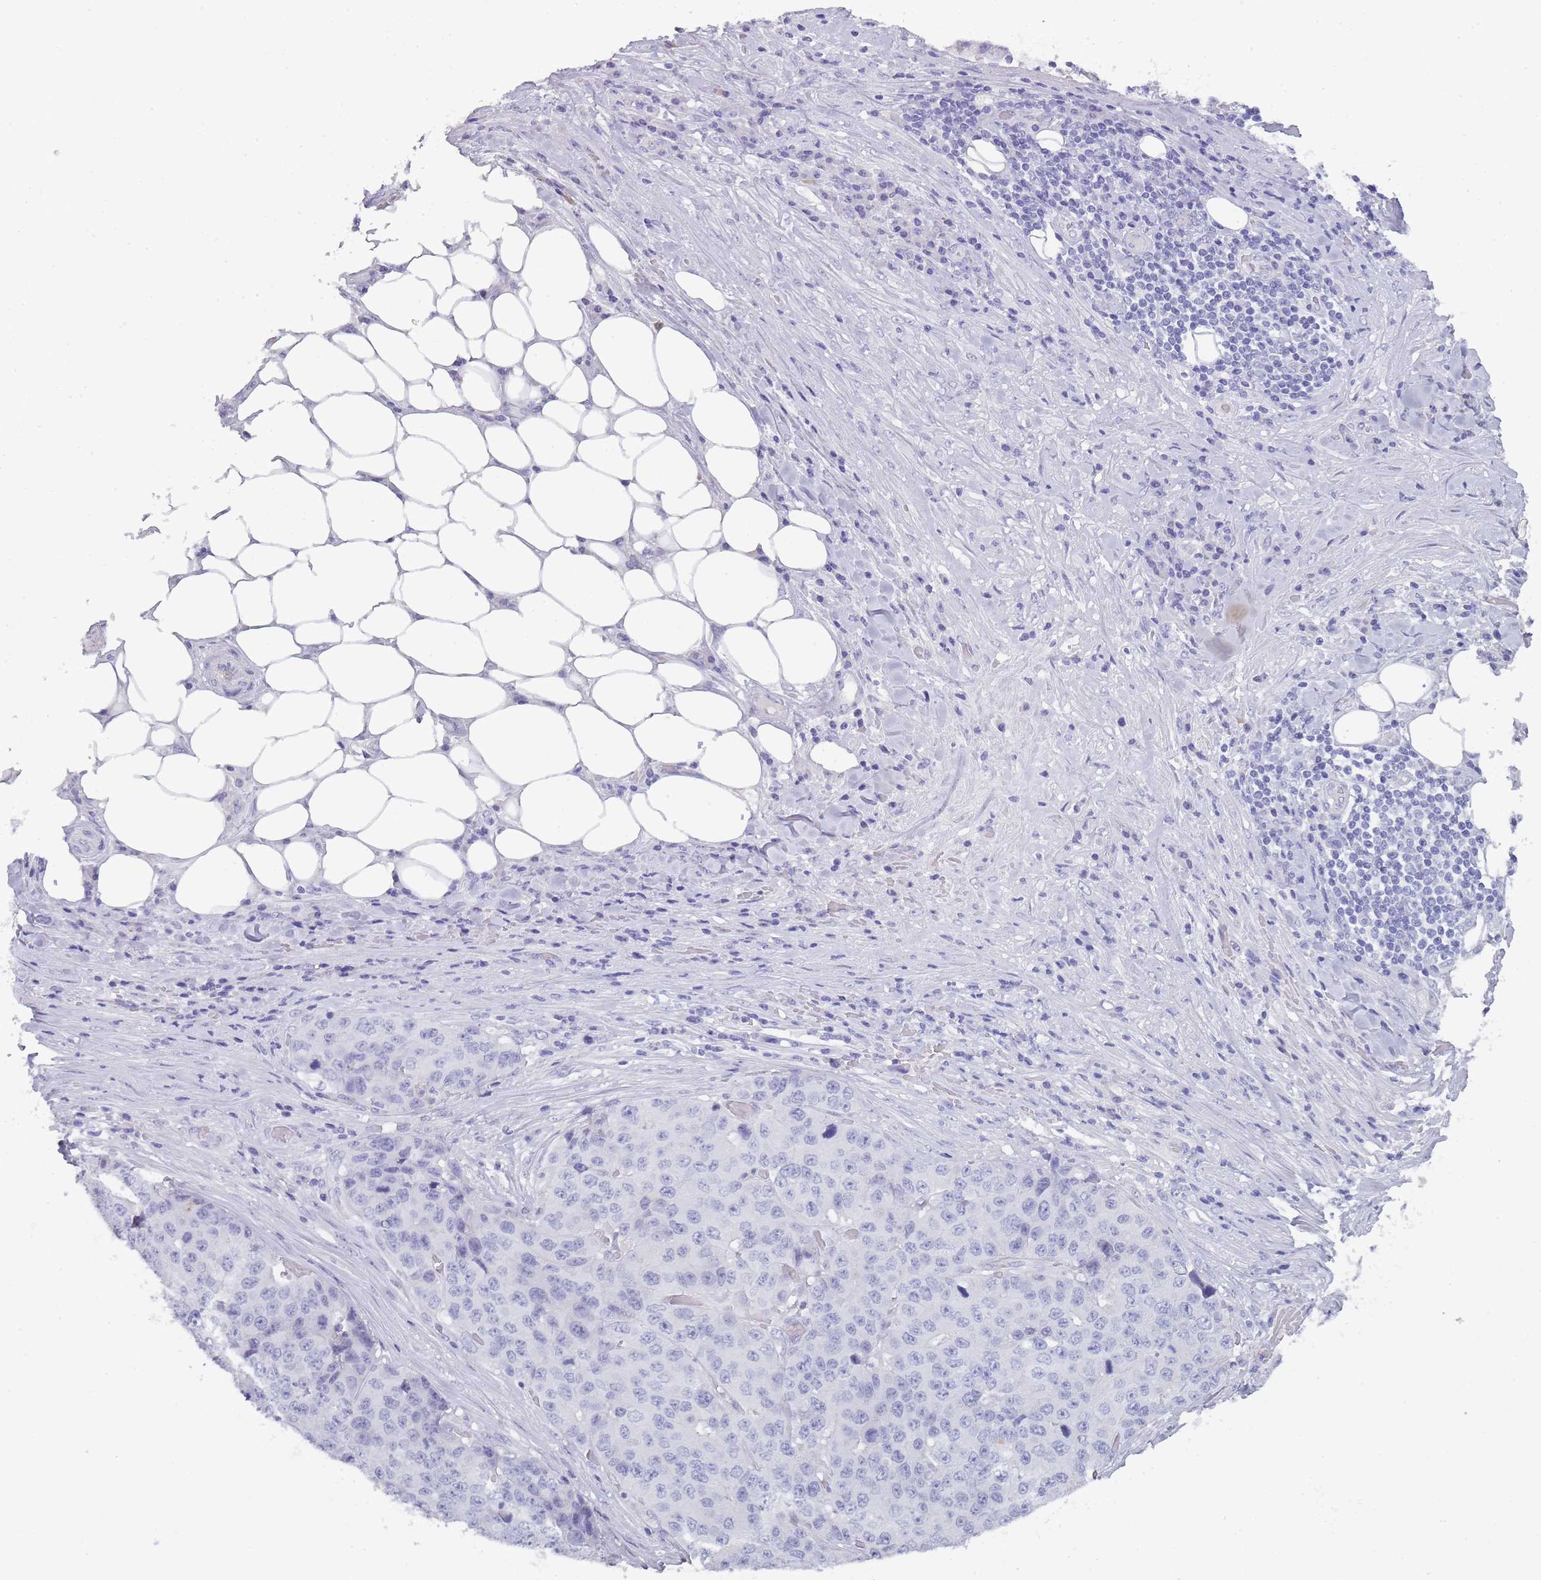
{"staining": {"intensity": "negative", "quantity": "none", "location": "none"}, "tissue": "stomach cancer", "cell_type": "Tumor cells", "image_type": "cancer", "snomed": [{"axis": "morphology", "description": "Adenocarcinoma, NOS"}, {"axis": "topography", "description": "Stomach"}], "caption": "Human adenocarcinoma (stomach) stained for a protein using IHC demonstrates no positivity in tumor cells.", "gene": "TCP11", "patient": {"sex": "male", "age": 71}}